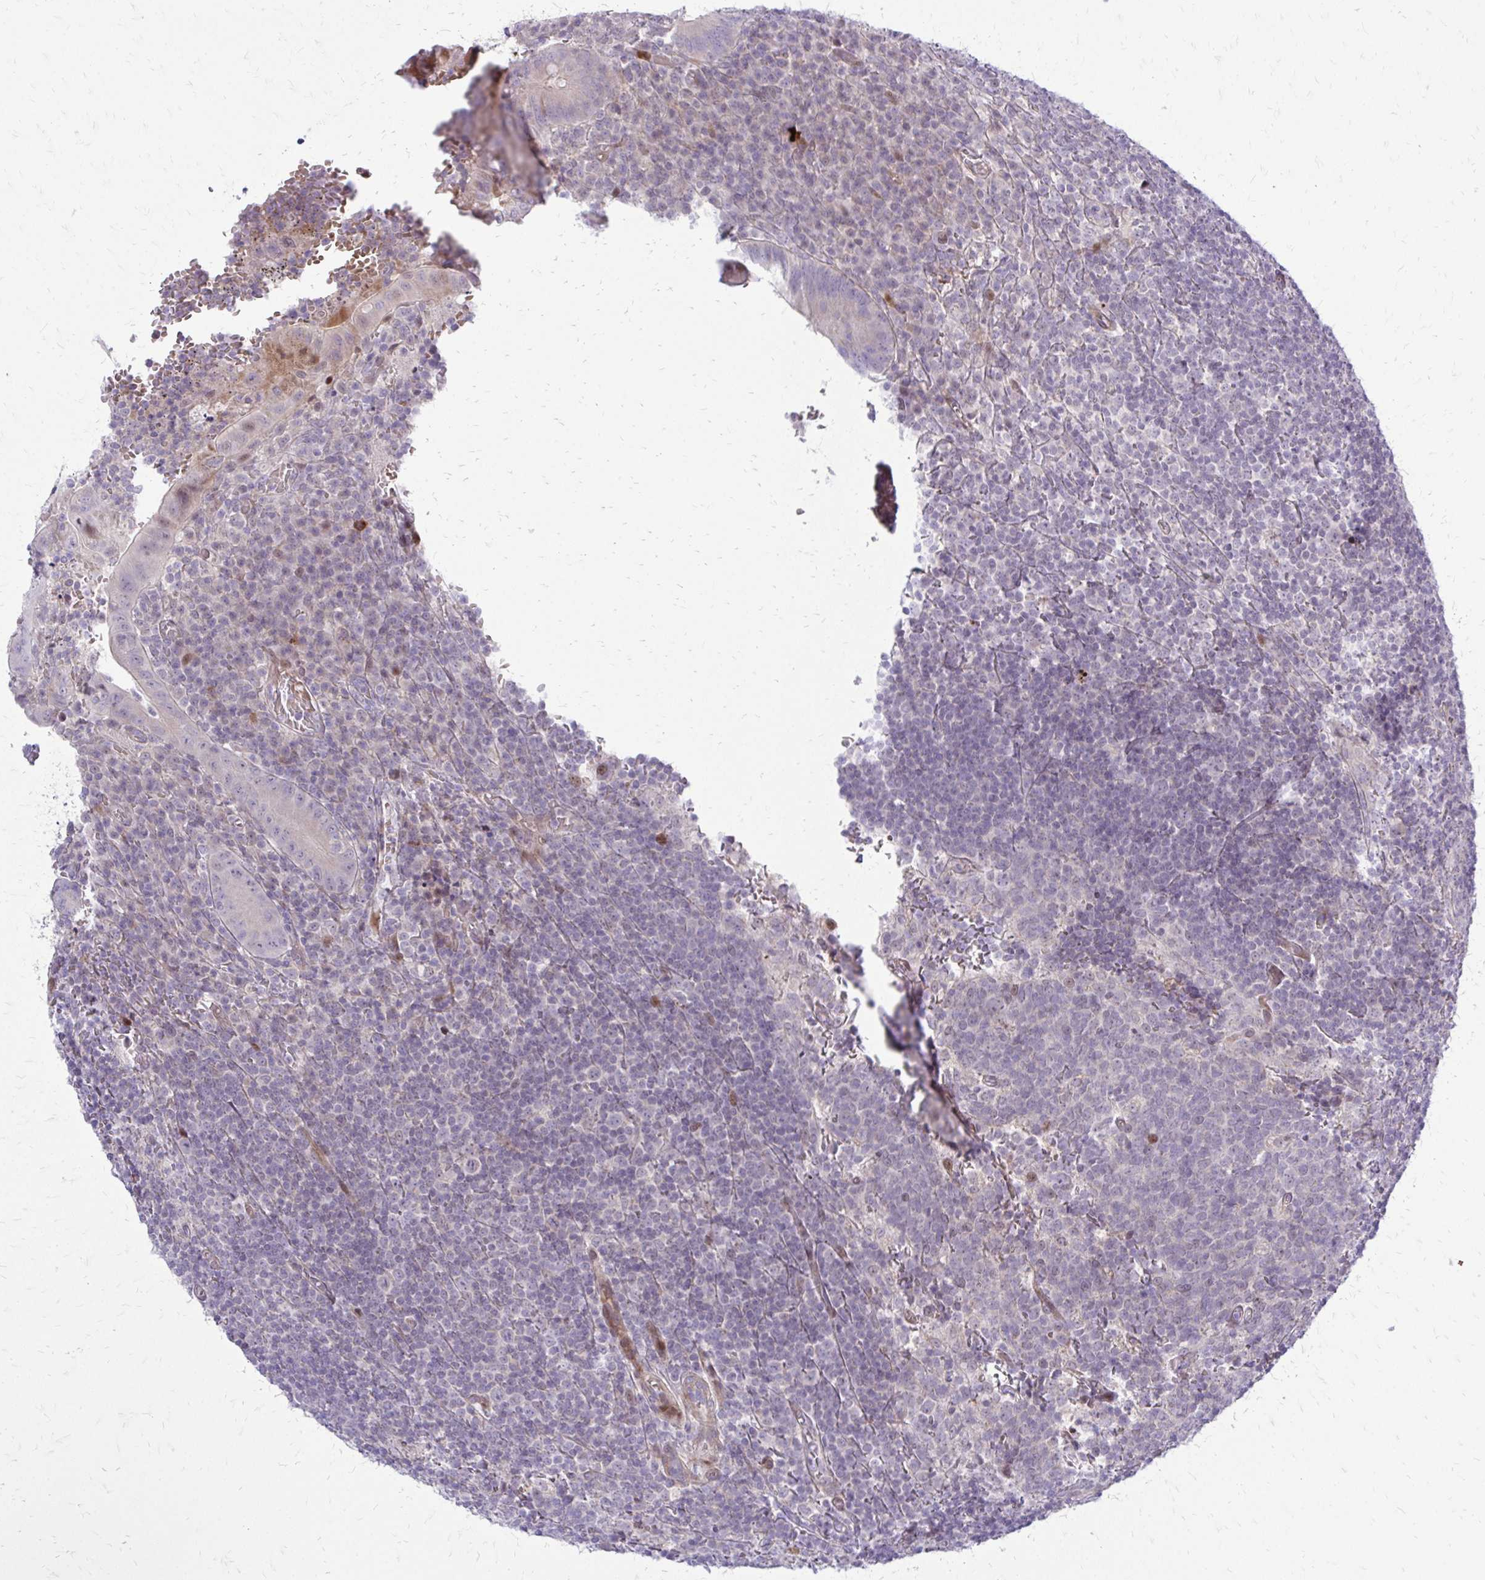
{"staining": {"intensity": "weak", "quantity": "25%-75%", "location": "cytoplasmic/membranous"}, "tissue": "appendix", "cell_type": "Glandular cells", "image_type": "normal", "snomed": [{"axis": "morphology", "description": "Normal tissue, NOS"}, {"axis": "topography", "description": "Appendix"}], "caption": "Immunohistochemical staining of unremarkable appendix displays low levels of weak cytoplasmic/membranous positivity in about 25%-75% of glandular cells. Nuclei are stained in blue.", "gene": "PPDPFL", "patient": {"sex": "male", "age": 18}}